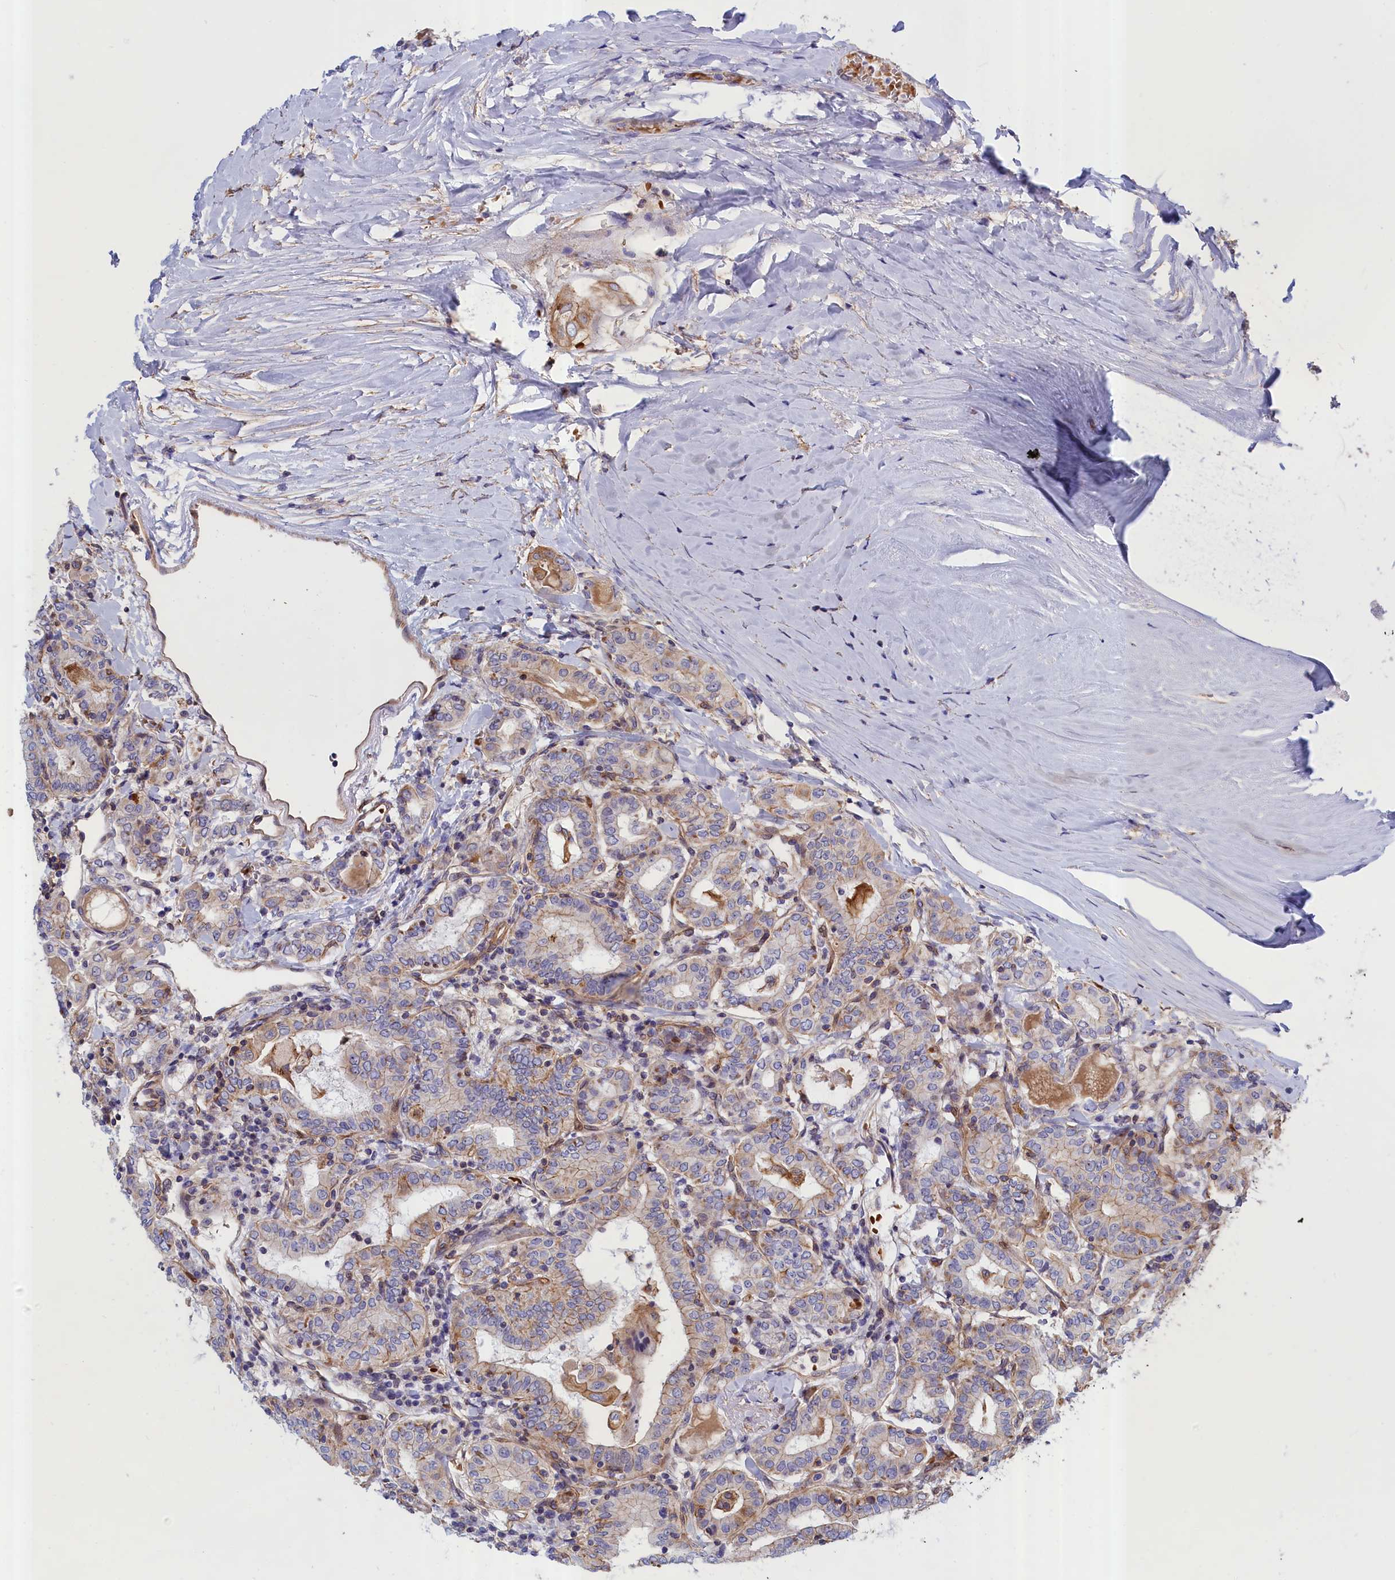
{"staining": {"intensity": "weak", "quantity": "25%-75%", "location": "cytoplasmic/membranous"}, "tissue": "thyroid cancer", "cell_type": "Tumor cells", "image_type": "cancer", "snomed": [{"axis": "morphology", "description": "Papillary adenocarcinoma, NOS"}, {"axis": "topography", "description": "Thyroid gland"}], "caption": "DAB (3,3'-diaminobenzidine) immunohistochemical staining of human papillary adenocarcinoma (thyroid) shows weak cytoplasmic/membranous protein positivity in approximately 25%-75% of tumor cells.", "gene": "ABCC12", "patient": {"sex": "female", "age": 72}}